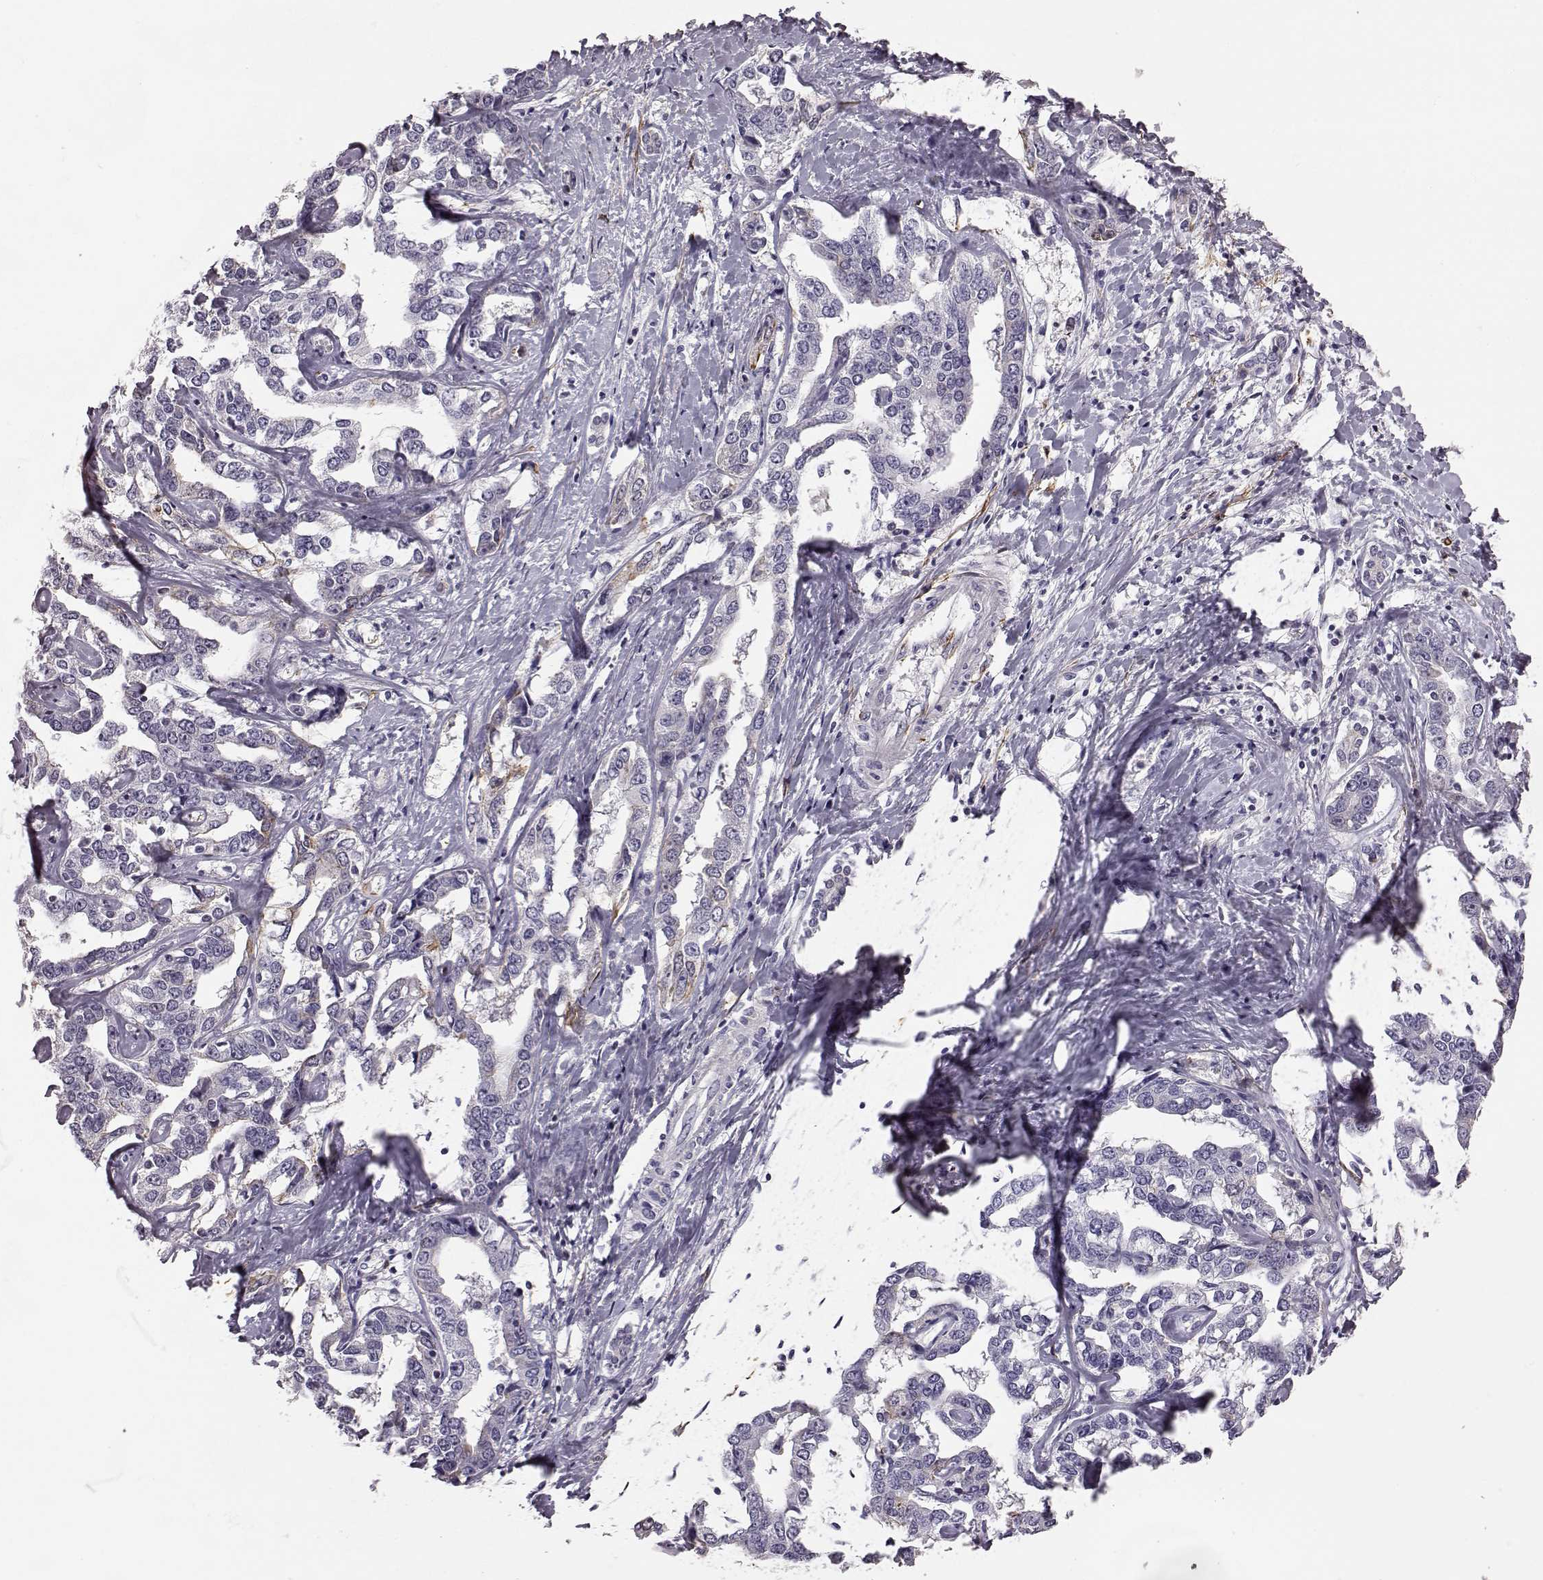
{"staining": {"intensity": "negative", "quantity": "none", "location": "none"}, "tissue": "liver cancer", "cell_type": "Tumor cells", "image_type": "cancer", "snomed": [{"axis": "morphology", "description": "Cholangiocarcinoma"}, {"axis": "topography", "description": "Liver"}], "caption": "The image reveals no staining of tumor cells in liver cancer. The staining was performed using DAB (3,3'-diaminobenzidine) to visualize the protein expression in brown, while the nuclei were stained in blue with hematoxylin (Magnification: 20x).", "gene": "KRT85", "patient": {"sex": "male", "age": 59}}